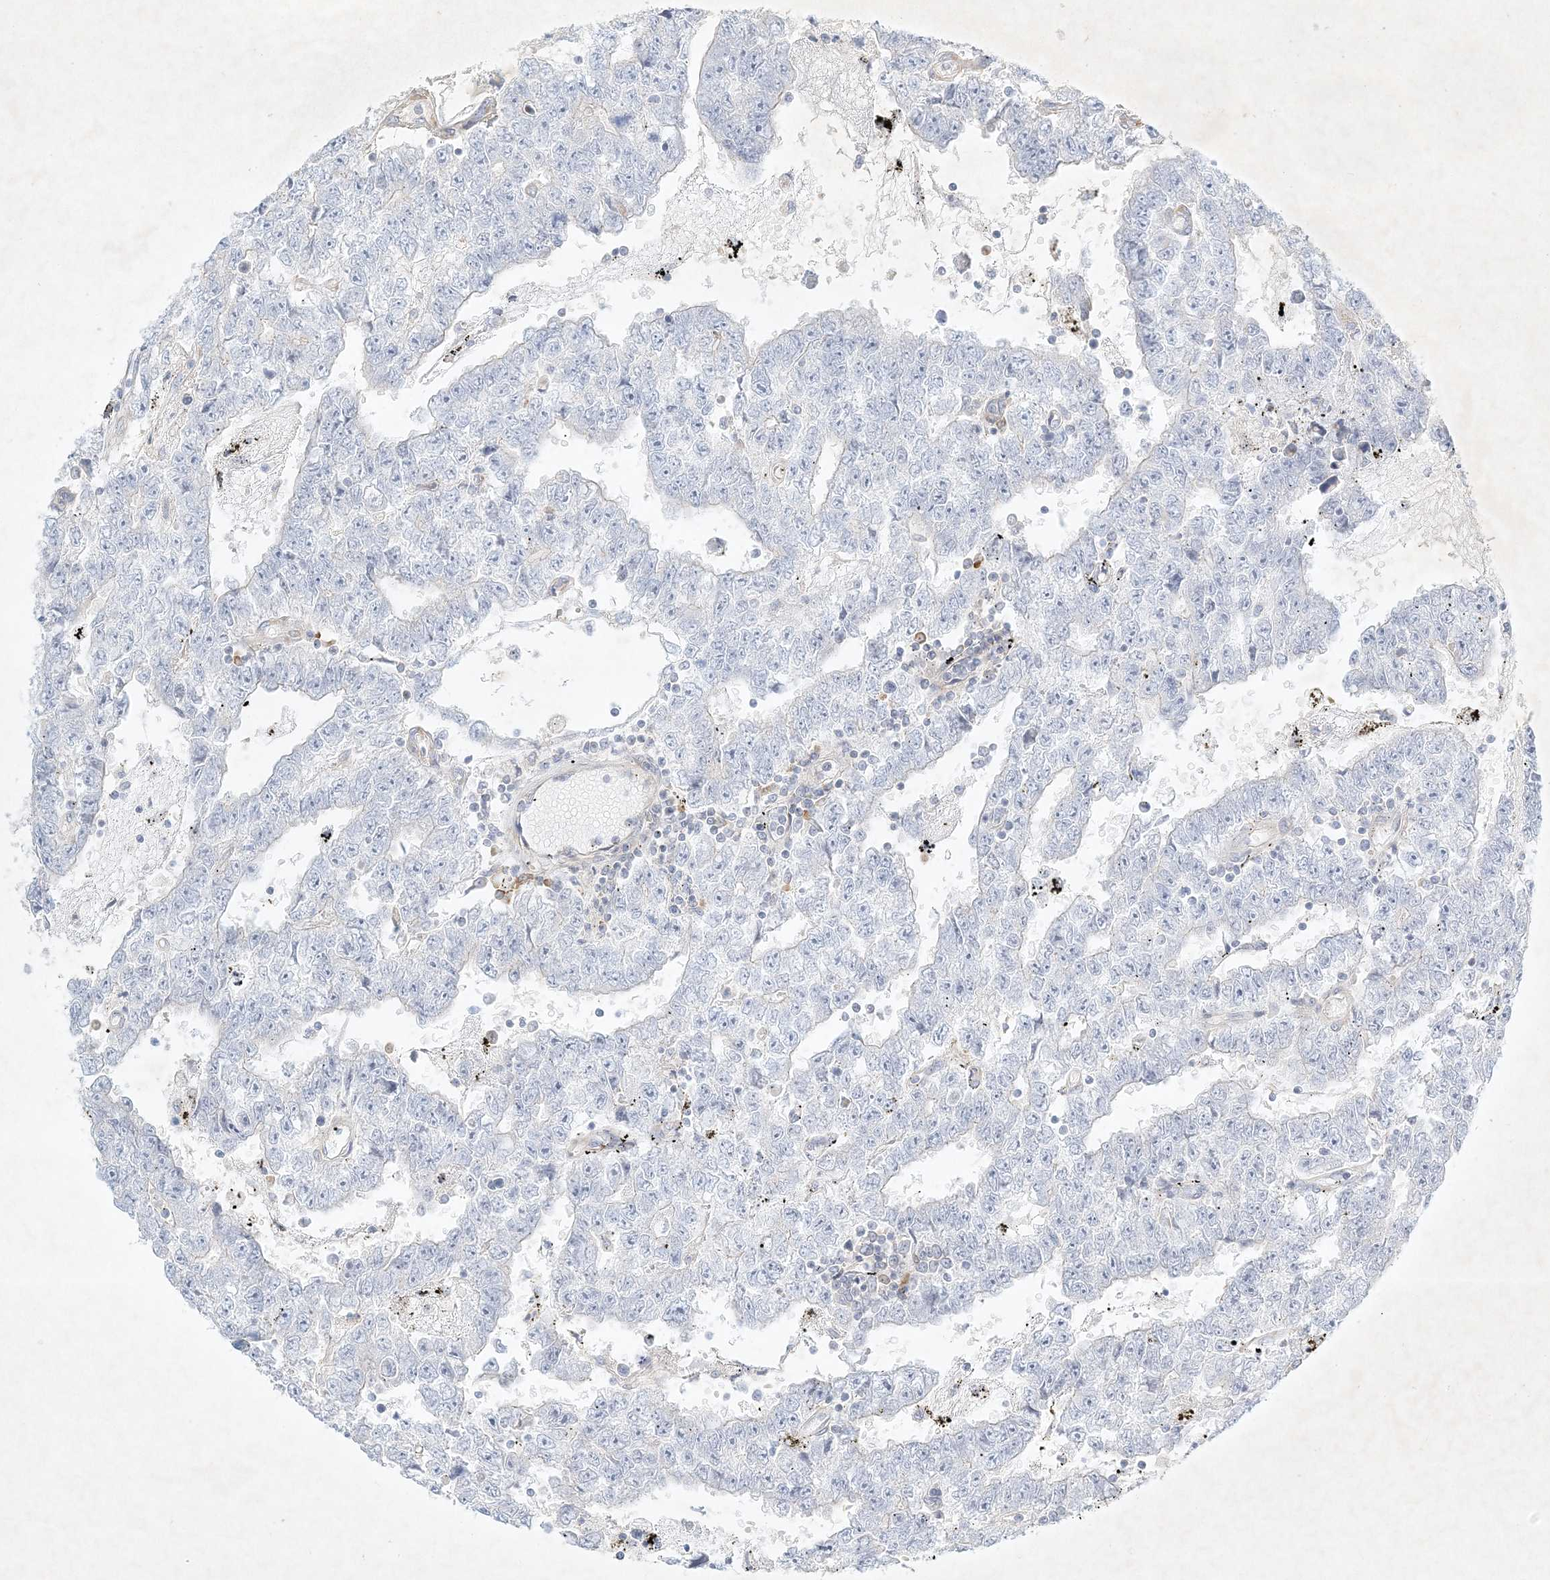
{"staining": {"intensity": "negative", "quantity": "none", "location": "none"}, "tissue": "testis cancer", "cell_type": "Tumor cells", "image_type": "cancer", "snomed": [{"axis": "morphology", "description": "Carcinoma, Embryonal, NOS"}, {"axis": "topography", "description": "Testis"}], "caption": "A photomicrograph of human testis cancer (embryonal carcinoma) is negative for staining in tumor cells.", "gene": "STK11IP", "patient": {"sex": "male", "age": 25}}